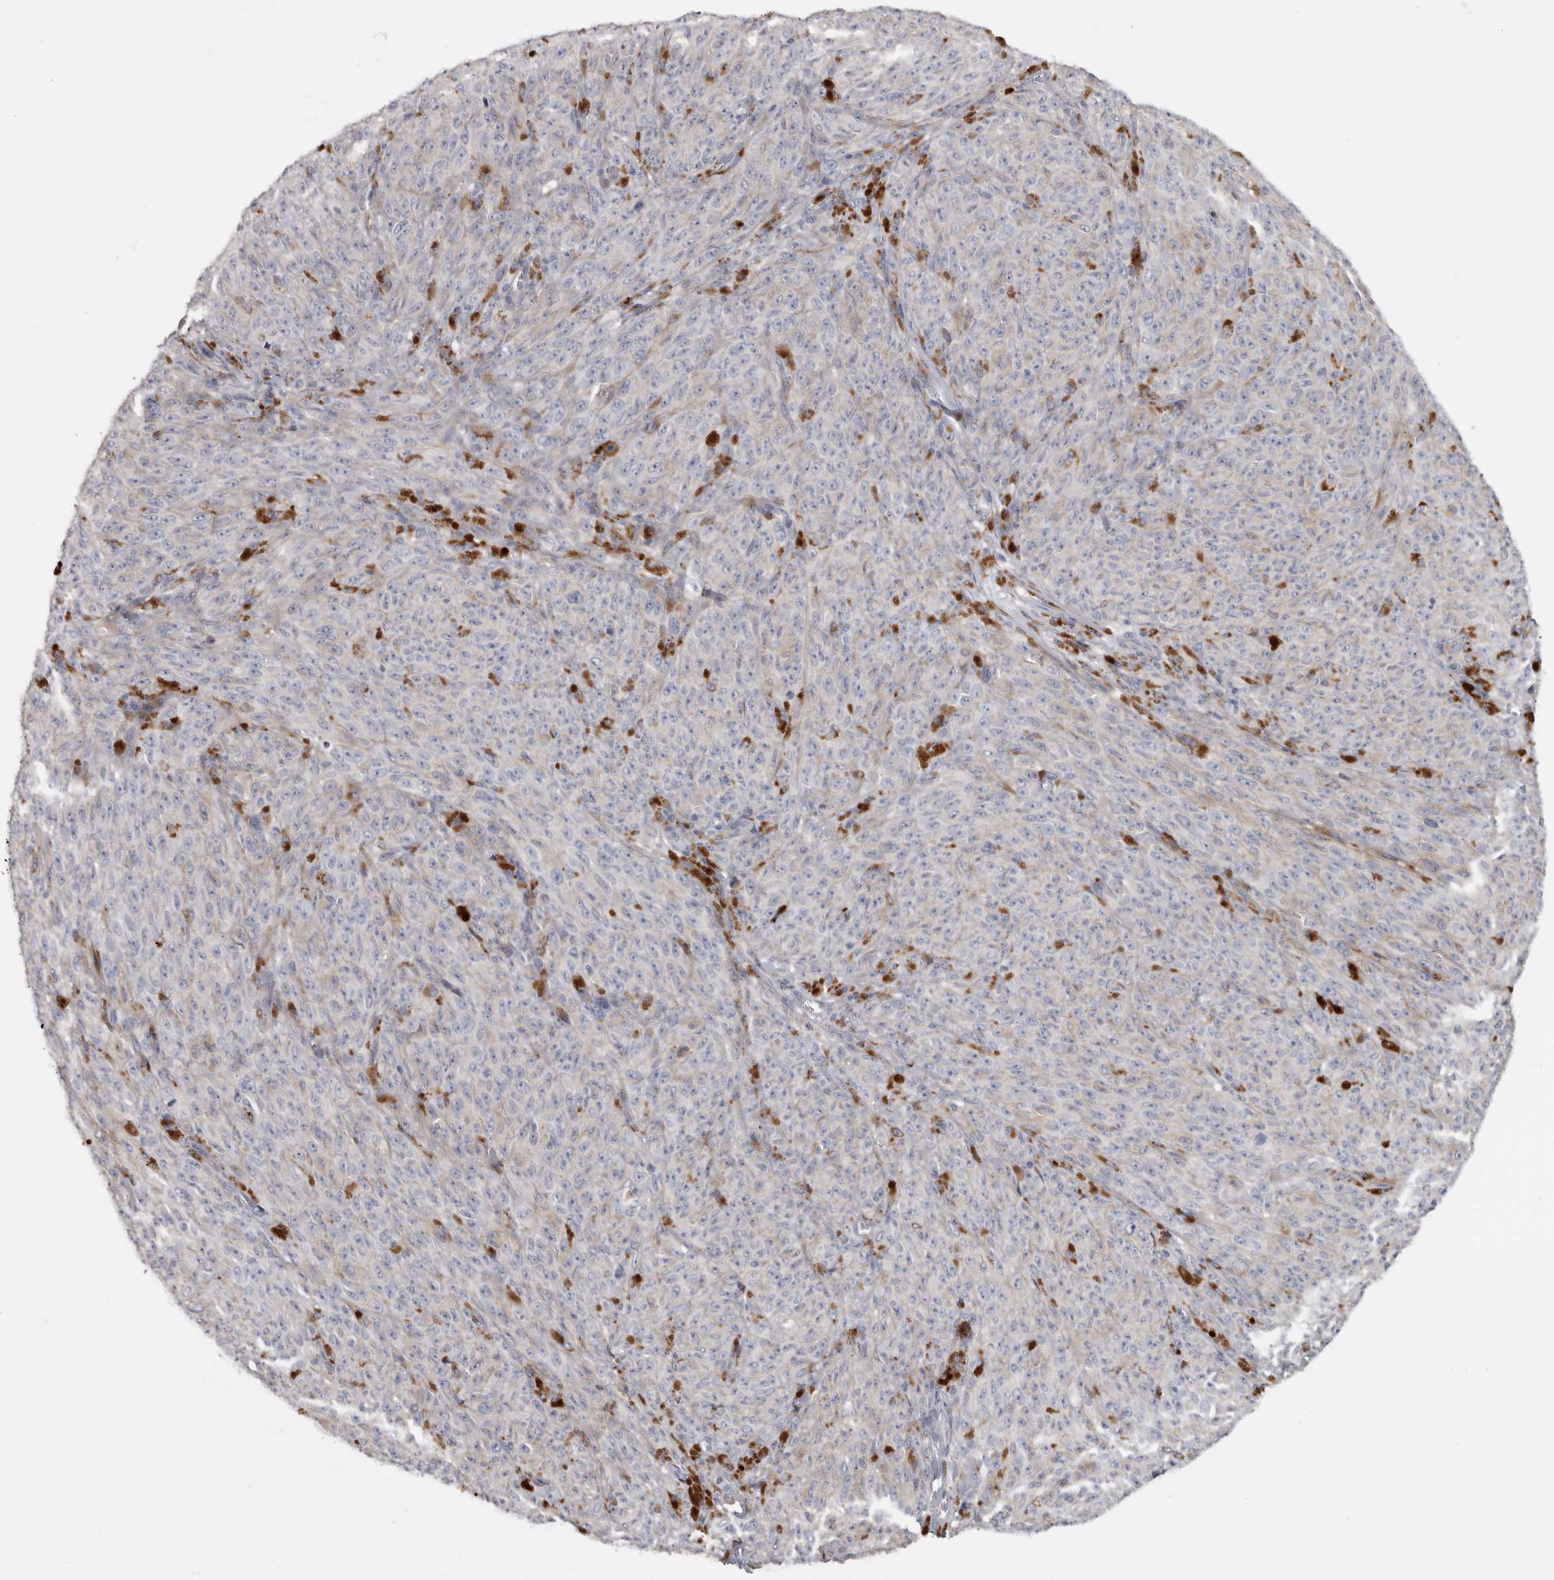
{"staining": {"intensity": "negative", "quantity": "none", "location": "none"}, "tissue": "melanoma", "cell_type": "Tumor cells", "image_type": "cancer", "snomed": [{"axis": "morphology", "description": "Malignant melanoma, NOS"}, {"axis": "topography", "description": "Skin"}], "caption": "A photomicrograph of melanoma stained for a protein demonstrates no brown staining in tumor cells.", "gene": "ATXN2", "patient": {"sex": "female", "age": 82}}